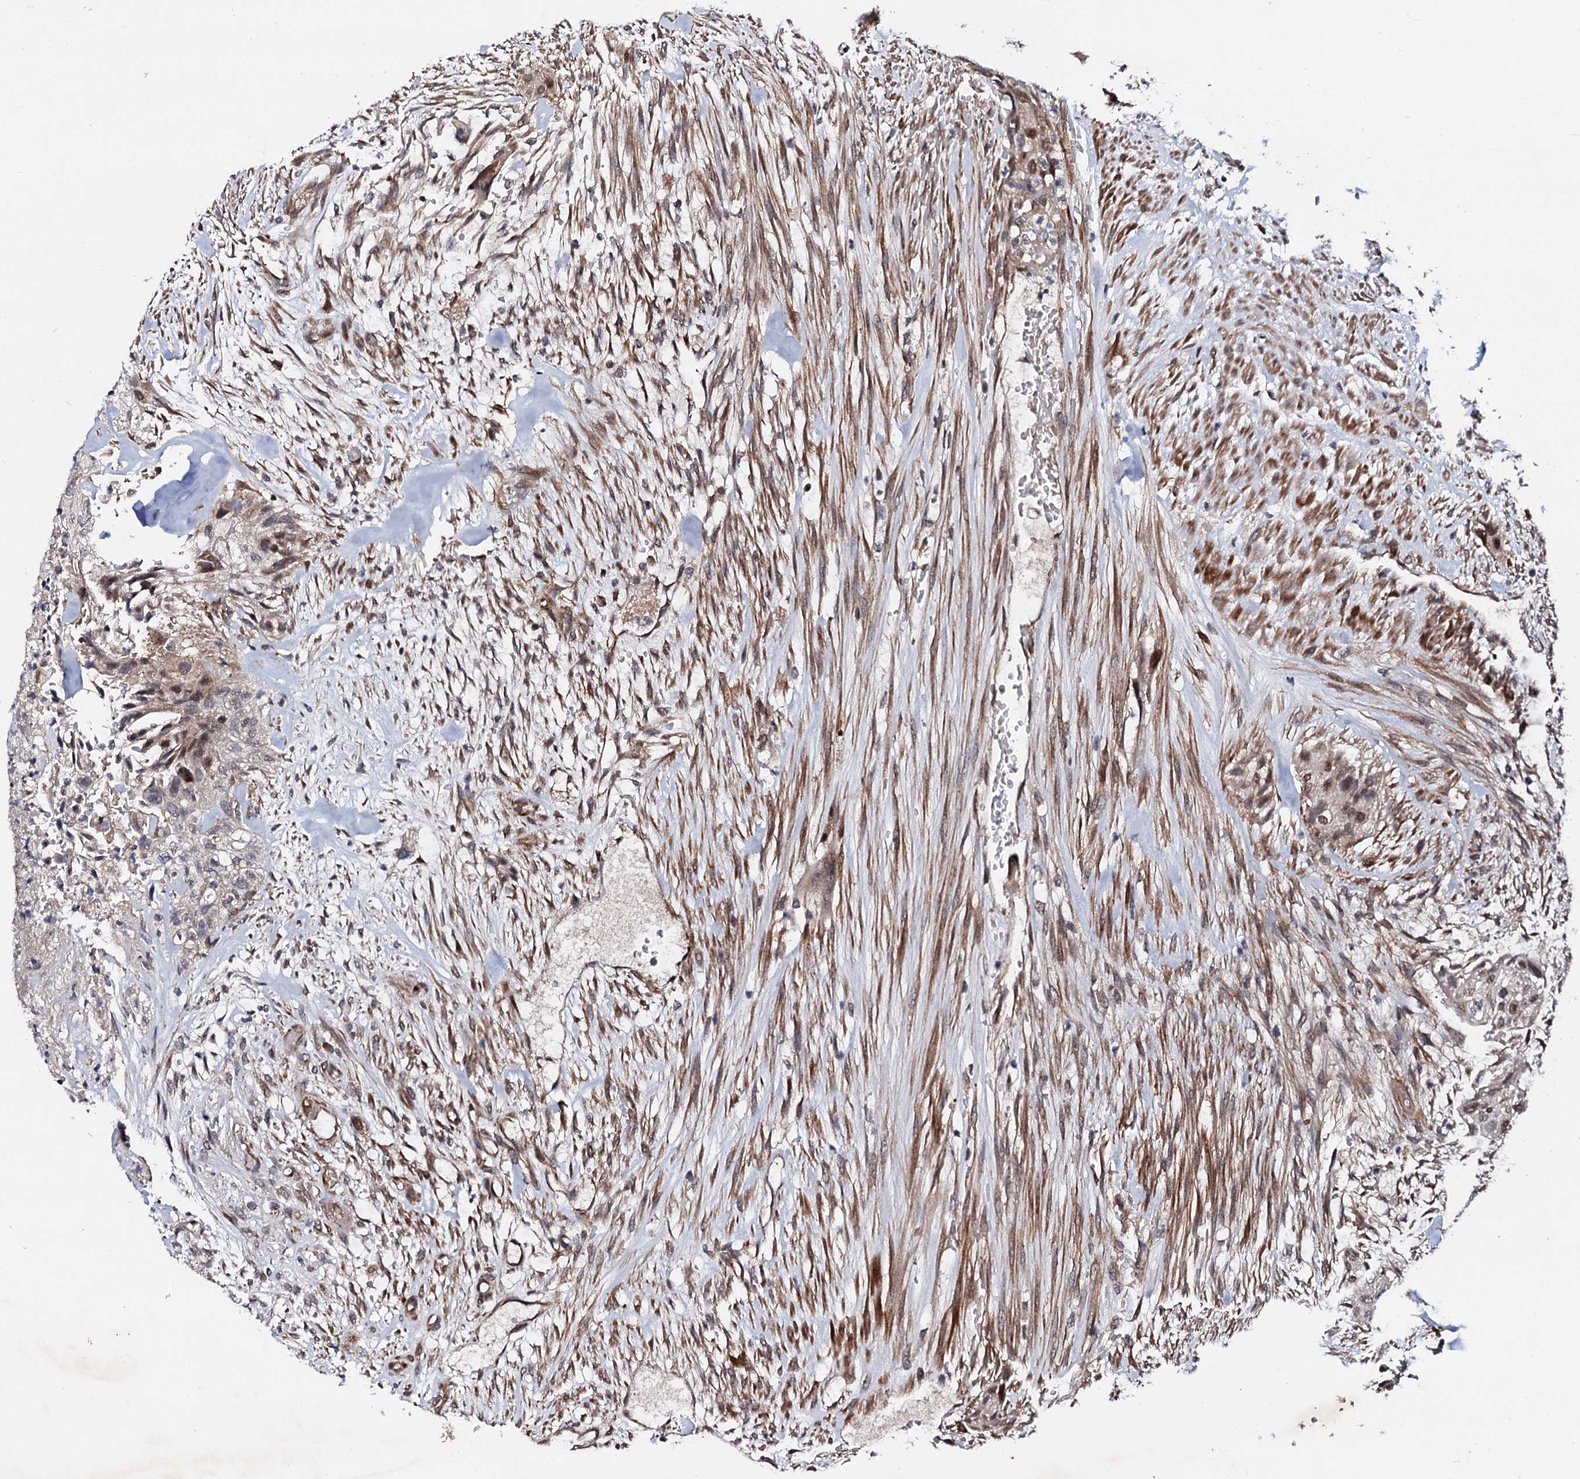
{"staining": {"intensity": "moderate", "quantity": "<25%", "location": "nuclear"}, "tissue": "urothelial cancer", "cell_type": "Tumor cells", "image_type": "cancer", "snomed": [{"axis": "morphology", "description": "Urothelial carcinoma, High grade"}, {"axis": "topography", "description": "Urinary bladder"}], "caption": "This micrograph shows immunohistochemistry (IHC) staining of urothelial carcinoma (high-grade), with low moderate nuclear staining in about <25% of tumor cells.", "gene": "FAM111A", "patient": {"sex": "male", "age": 35}}